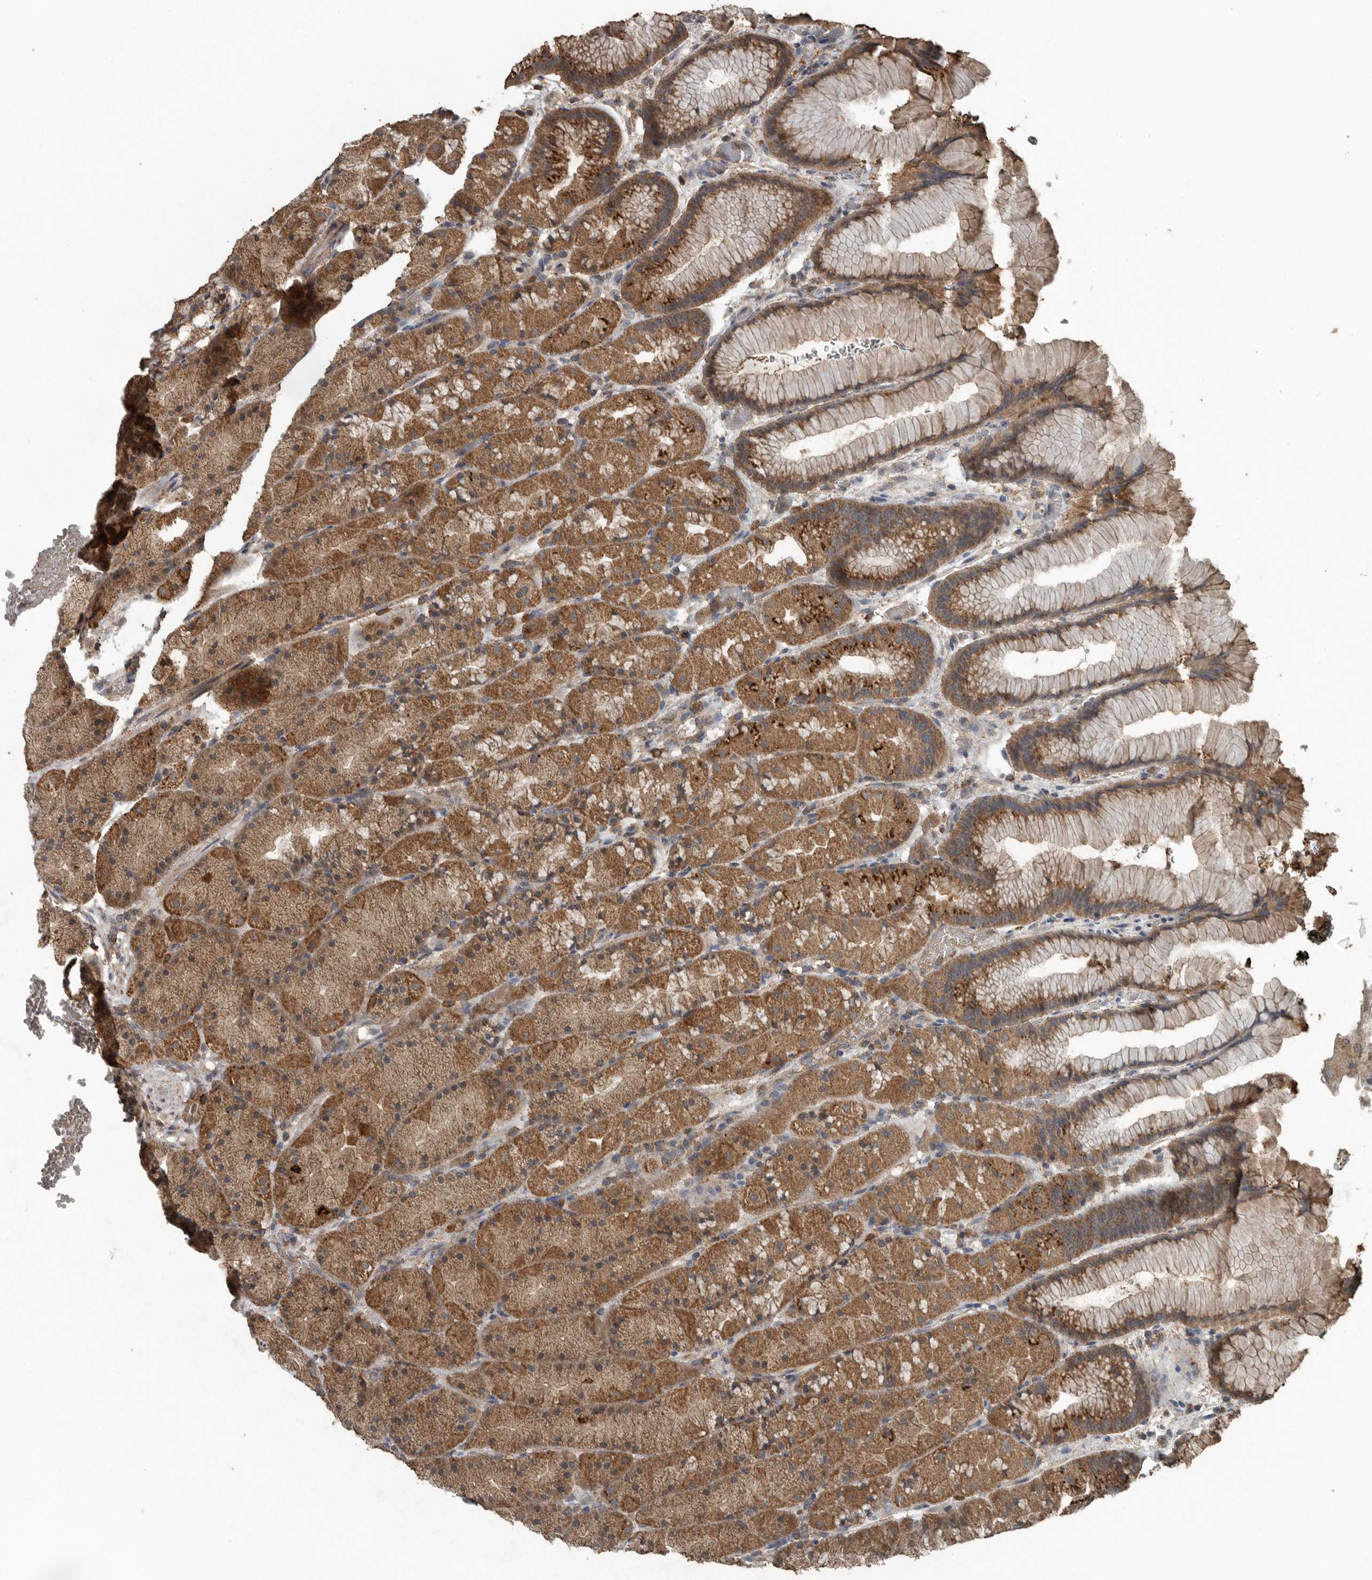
{"staining": {"intensity": "moderate", "quantity": ">75%", "location": "cytoplasmic/membranous"}, "tissue": "stomach", "cell_type": "Glandular cells", "image_type": "normal", "snomed": [{"axis": "morphology", "description": "Normal tissue, NOS"}, {"axis": "topography", "description": "Stomach, upper"}, {"axis": "topography", "description": "Stomach"}], "caption": "IHC (DAB) staining of benign human stomach reveals moderate cytoplasmic/membranous protein expression in about >75% of glandular cells.", "gene": "IL6ST", "patient": {"sex": "male", "age": 48}}